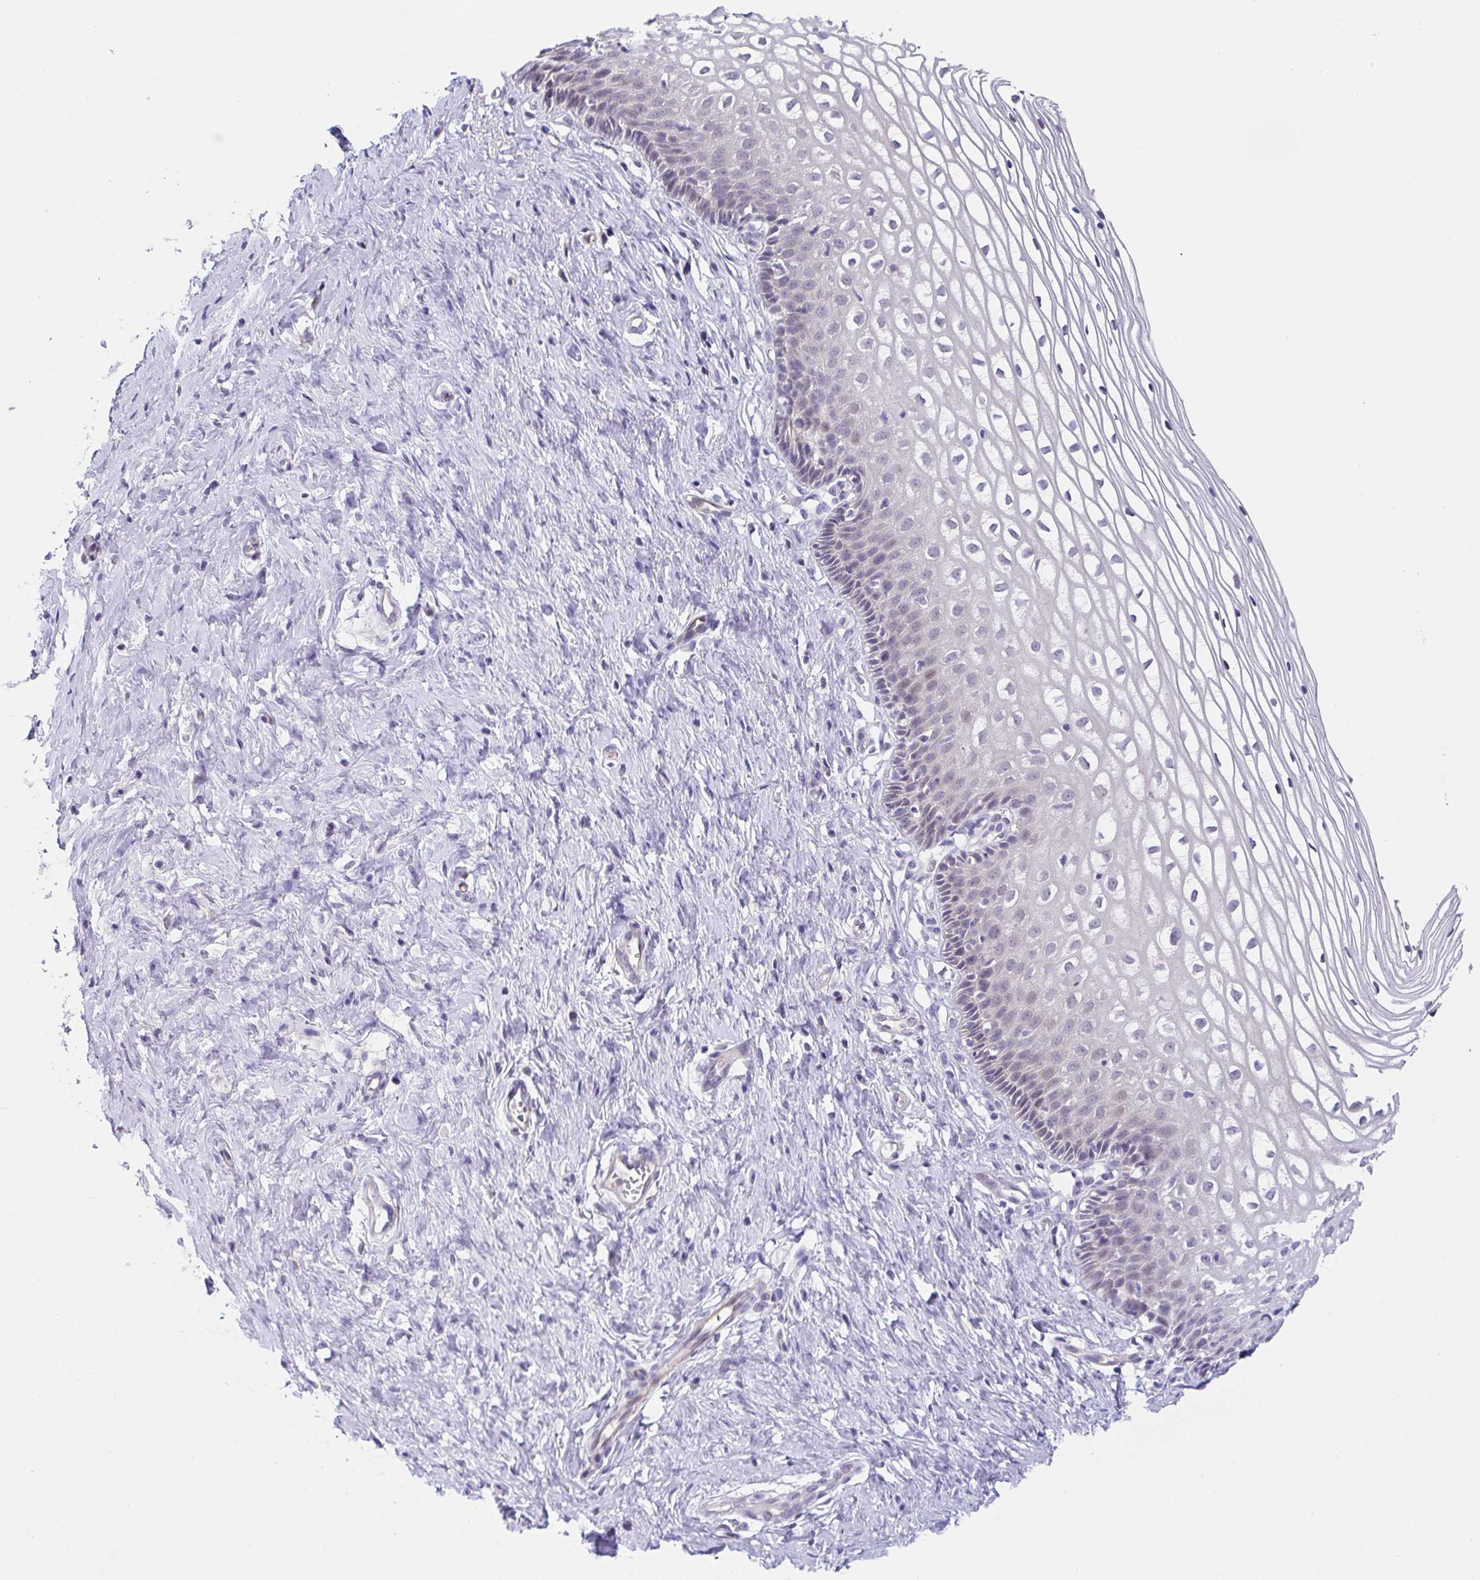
{"staining": {"intensity": "negative", "quantity": "none", "location": "none"}, "tissue": "cervix", "cell_type": "Glandular cells", "image_type": "normal", "snomed": [{"axis": "morphology", "description": "Normal tissue, NOS"}, {"axis": "topography", "description": "Cervix"}], "caption": "DAB immunohistochemical staining of unremarkable cervix demonstrates no significant staining in glandular cells.", "gene": "CGNL1", "patient": {"sex": "female", "age": 36}}